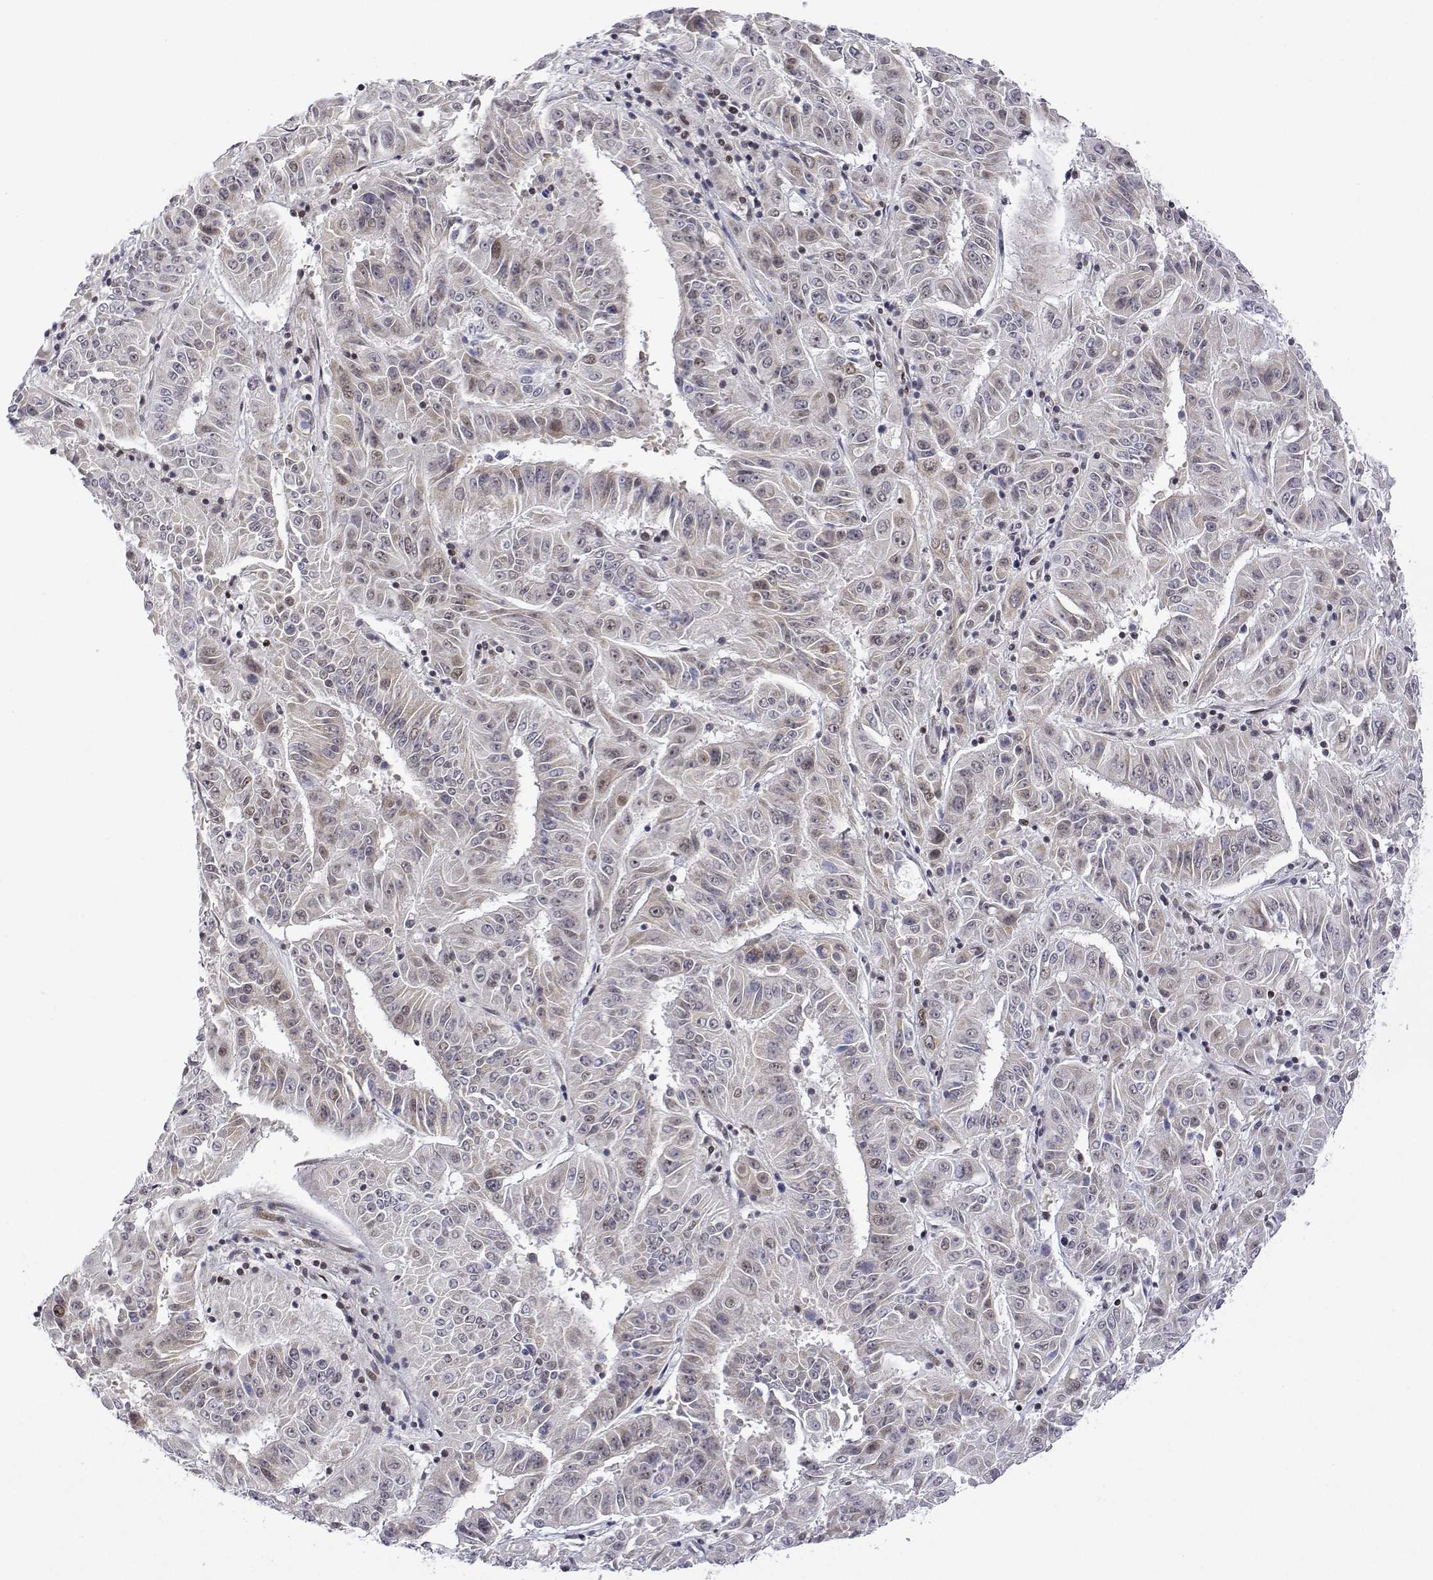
{"staining": {"intensity": "moderate", "quantity": "<25%", "location": "nuclear"}, "tissue": "pancreatic cancer", "cell_type": "Tumor cells", "image_type": "cancer", "snomed": [{"axis": "morphology", "description": "Adenocarcinoma, NOS"}, {"axis": "topography", "description": "Pancreas"}], "caption": "A brown stain shows moderate nuclear positivity of a protein in human pancreatic cancer tumor cells.", "gene": "XPC", "patient": {"sex": "male", "age": 63}}